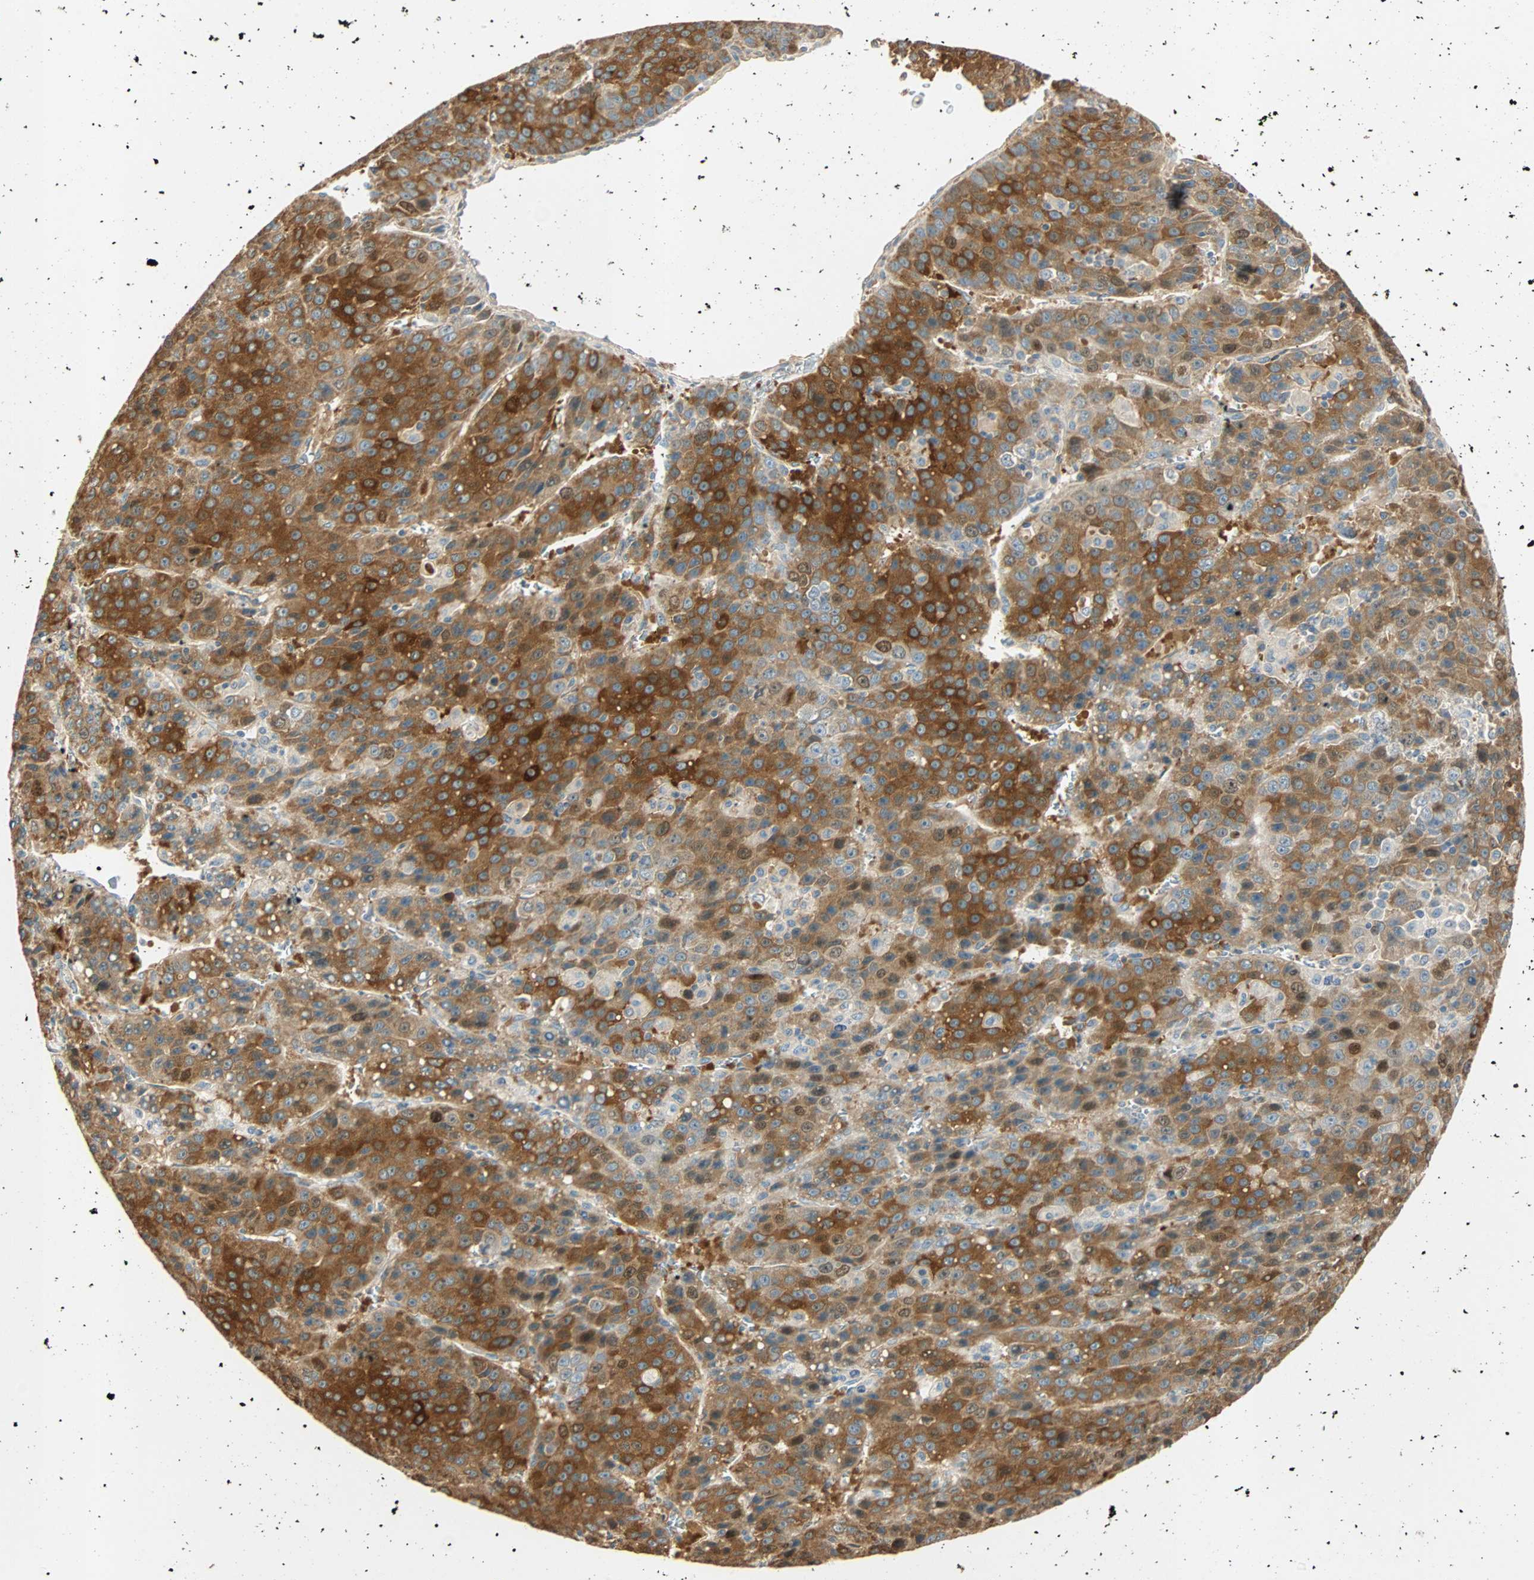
{"staining": {"intensity": "moderate", "quantity": ">75%", "location": "cytoplasmic/membranous"}, "tissue": "liver cancer", "cell_type": "Tumor cells", "image_type": "cancer", "snomed": [{"axis": "morphology", "description": "Carcinoma, Hepatocellular, NOS"}, {"axis": "topography", "description": "Liver"}], "caption": "Tumor cells exhibit moderate cytoplasmic/membranous expression in approximately >75% of cells in liver cancer. The protein is shown in brown color, while the nuclei are stained blue.", "gene": "RAD18", "patient": {"sex": "female", "age": 53}}